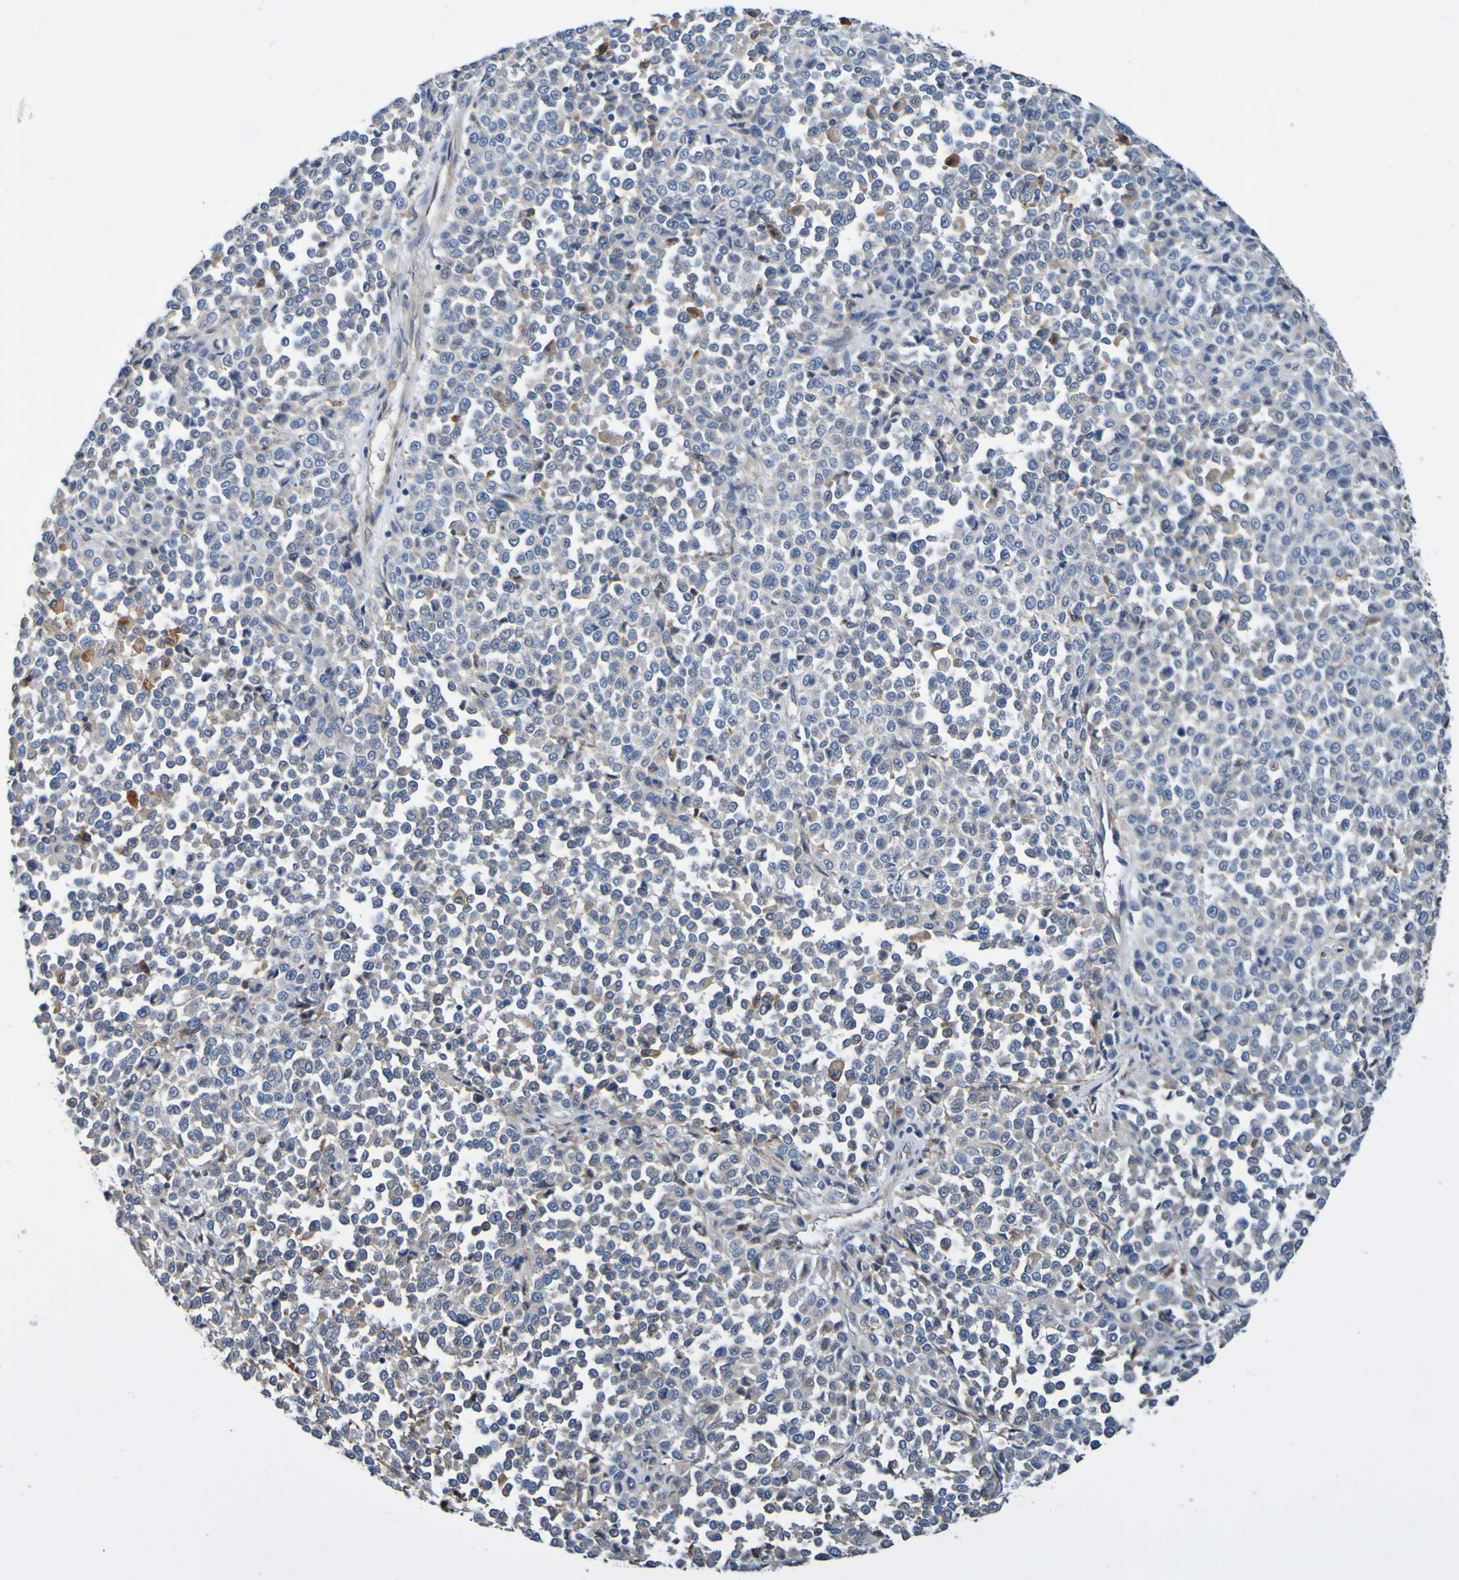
{"staining": {"intensity": "weak", "quantity": ">75%", "location": "cytoplasmic/membranous"}, "tissue": "melanoma", "cell_type": "Tumor cells", "image_type": "cancer", "snomed": [{"axis": "morphology", "description": "Malignant melanoma, Metastatic site"}, {"axis": "topography", "description": "Pancreas"}], "caption": "IHC of human melanoma demonstrates low levels of weak cytoplasmic/membranous positivity in about >75% of tumor cells. Using DAB (brown) and hematoxylin (blue) stains, captured at high magnification using brightfield microscopy.", "gene": "METAP2", "patient": {"sex": "female", "age": 30}}